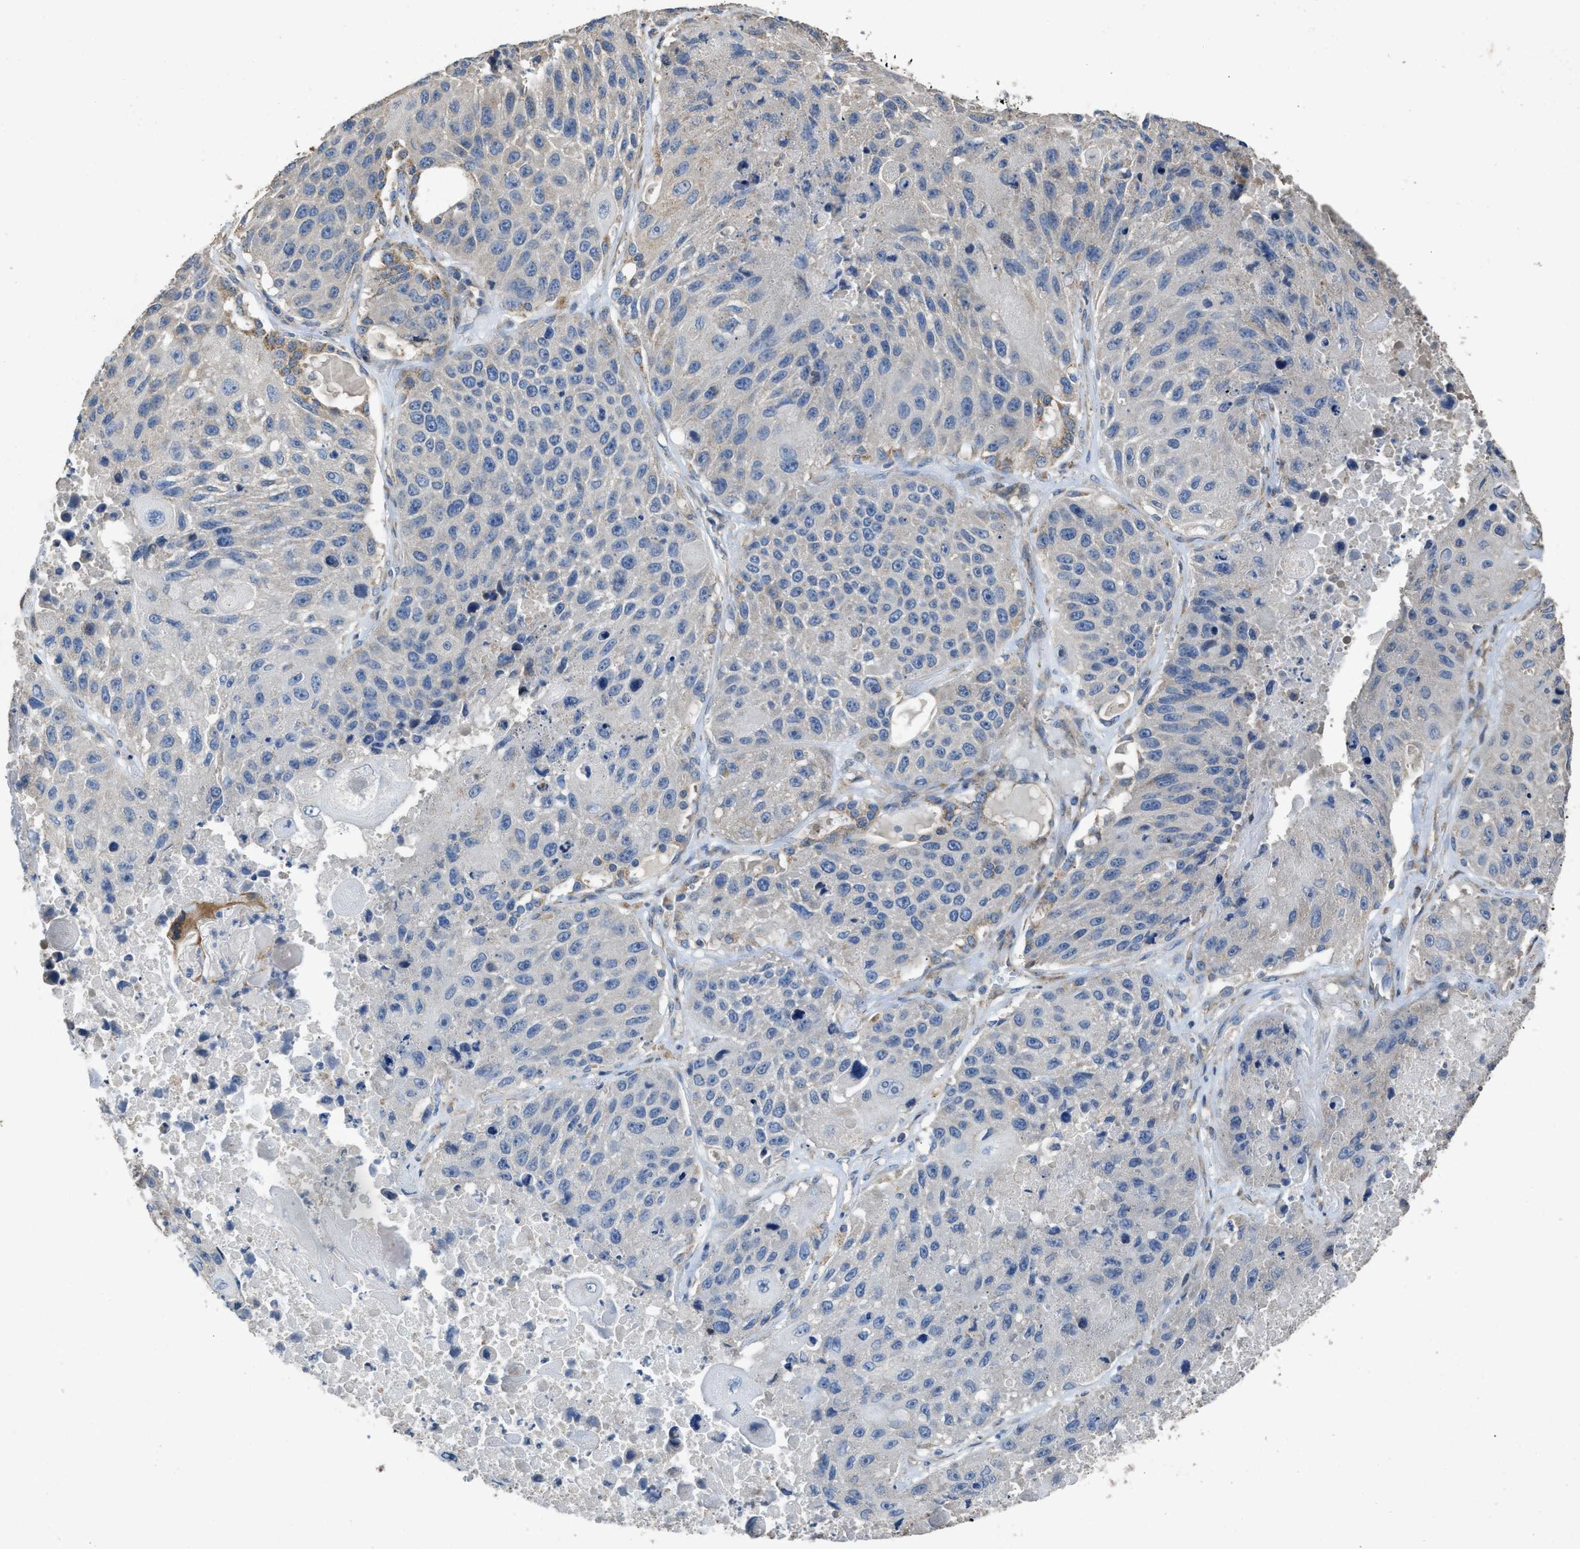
{"staining": {"intensity": "negative", "quantity": "none", "location": "none"}, "tissue": "lung cancer", "cell_type": "Tumor cells", "image_type": "cancer", "snomed": [{"axis": "morphology", "description": "Squamous cell carcinoma, NOS"}, {"axis": "topography", "description": "Lung"}], "caption": "Immunohistochemistry of lung cancer demonstrates no expression in tumor cells.", "gene": "TMEM150A", "patient": {"sex": "male", "age": 61}}